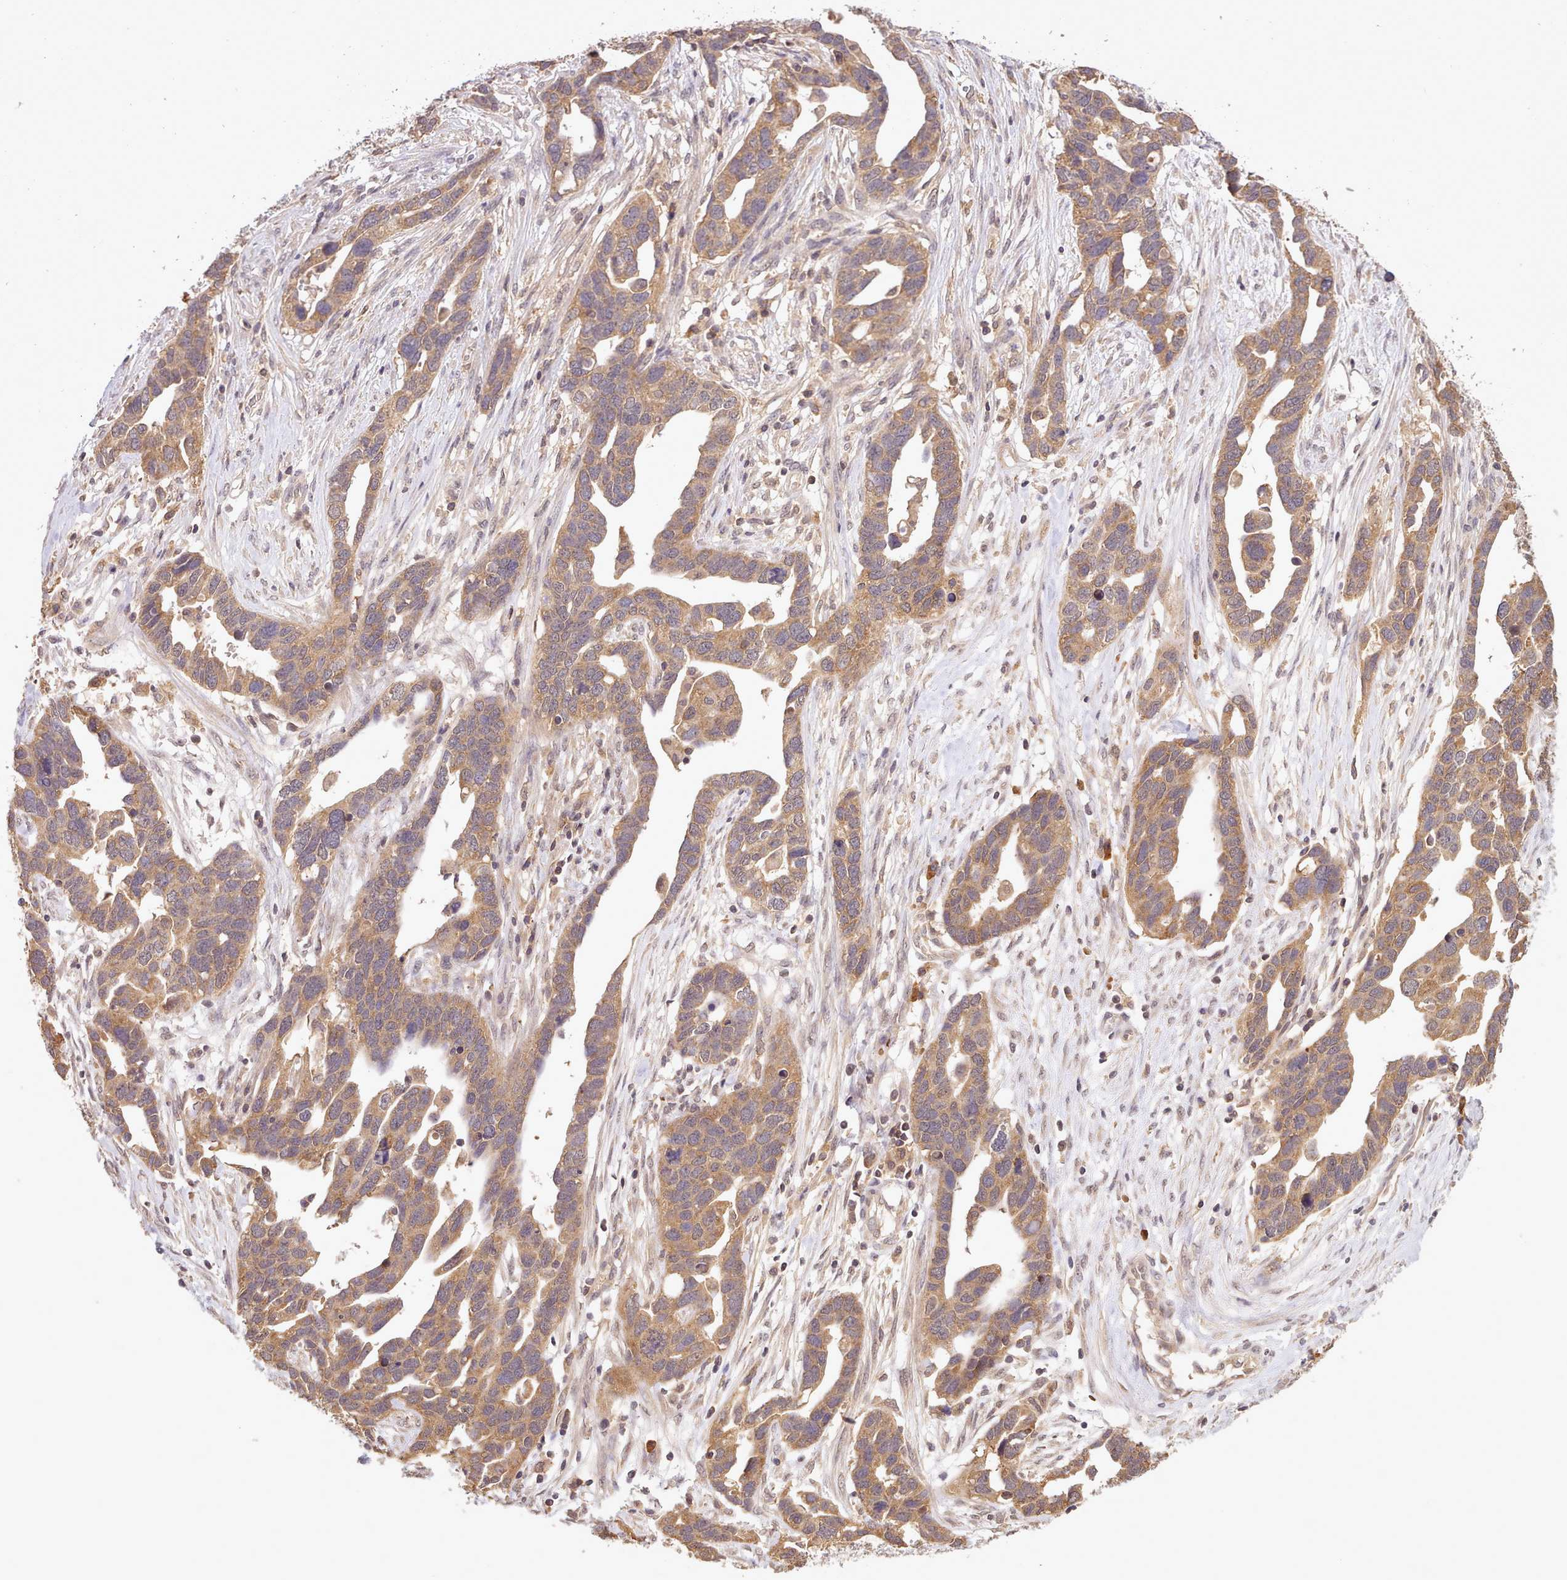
{"staining": {"intensity": "moderate", "quantity": ">75%", "location": "cytoplasmic/membranous"}, "tissue": "ovarian cancer", "cell_type": "Tumor cells", "image_type": "cancer", "snomed": [{"axis": "morphology", "description": "Cystadenocarcinoma, serous, NOS"}, {"axis": "topography", "description": "Ovary"}], "caption": "Ovarian cancer stained with a brown dye exhibits moderate cytoplasmic/membranous positive staining in approximately >75% of tumor cells.", "gene": "PIP4P1", "patient": {"sex": "female", "age": 54}}